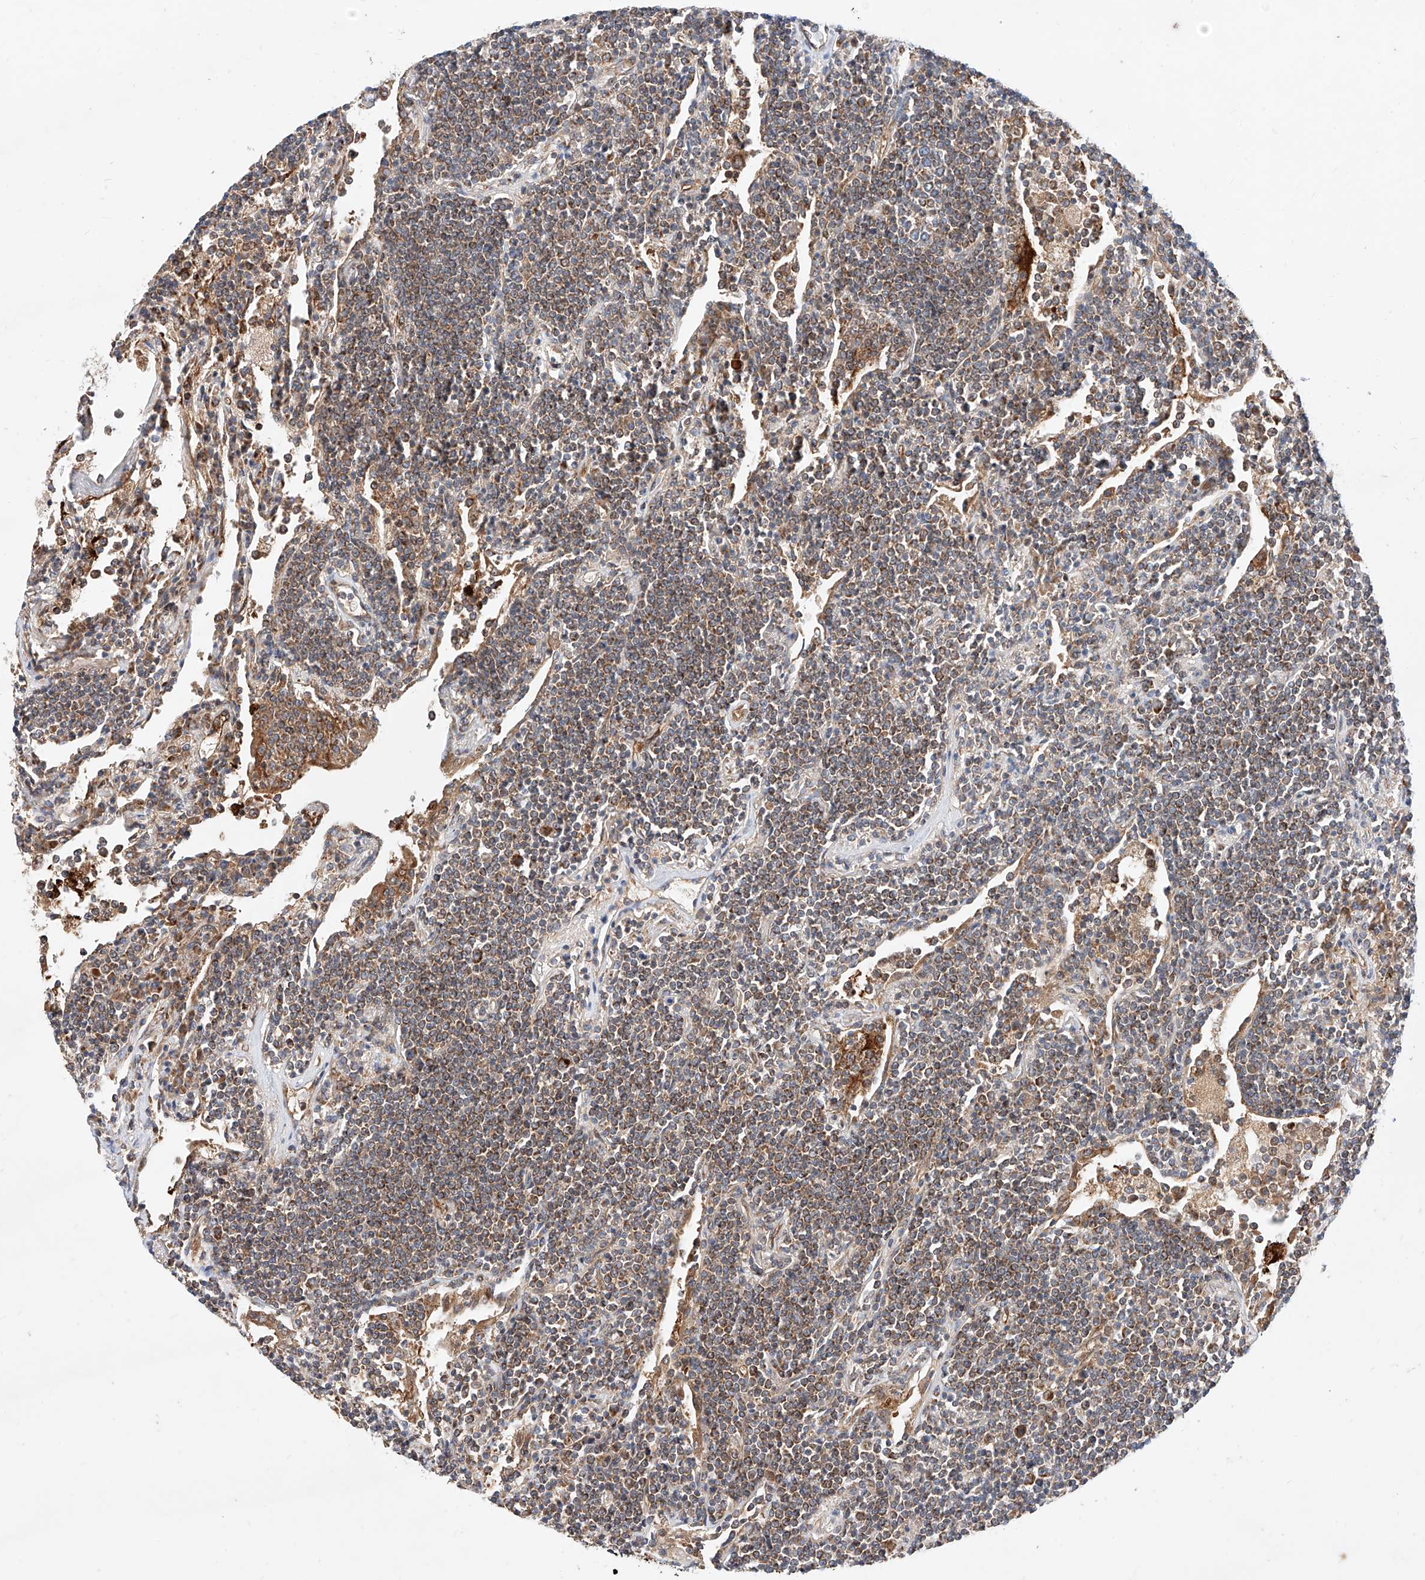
{"staining": {"intensity": "weak", "quantity": ">75%", "location": "cytoplasmic/membranous"}, "tissue": "lymphoma", "cell_type": "Tumor cells", "image_type": "cancer", "snomed": [{"axis": "morphology", "description": "Malignant lymphoma, non-Hodgkin's type, Low grade"}, {"axis": "topography", "description": "Lung"}], "caption": "Low-grade malignant lymphoma, non-Hodgkin's type stained with IHC demonstrates weak cytoplasmic/membranous expression in approximately >75% of tumor cells.", "gene": "NR1D1", "patient": {"sex": "female", "age": 71}}